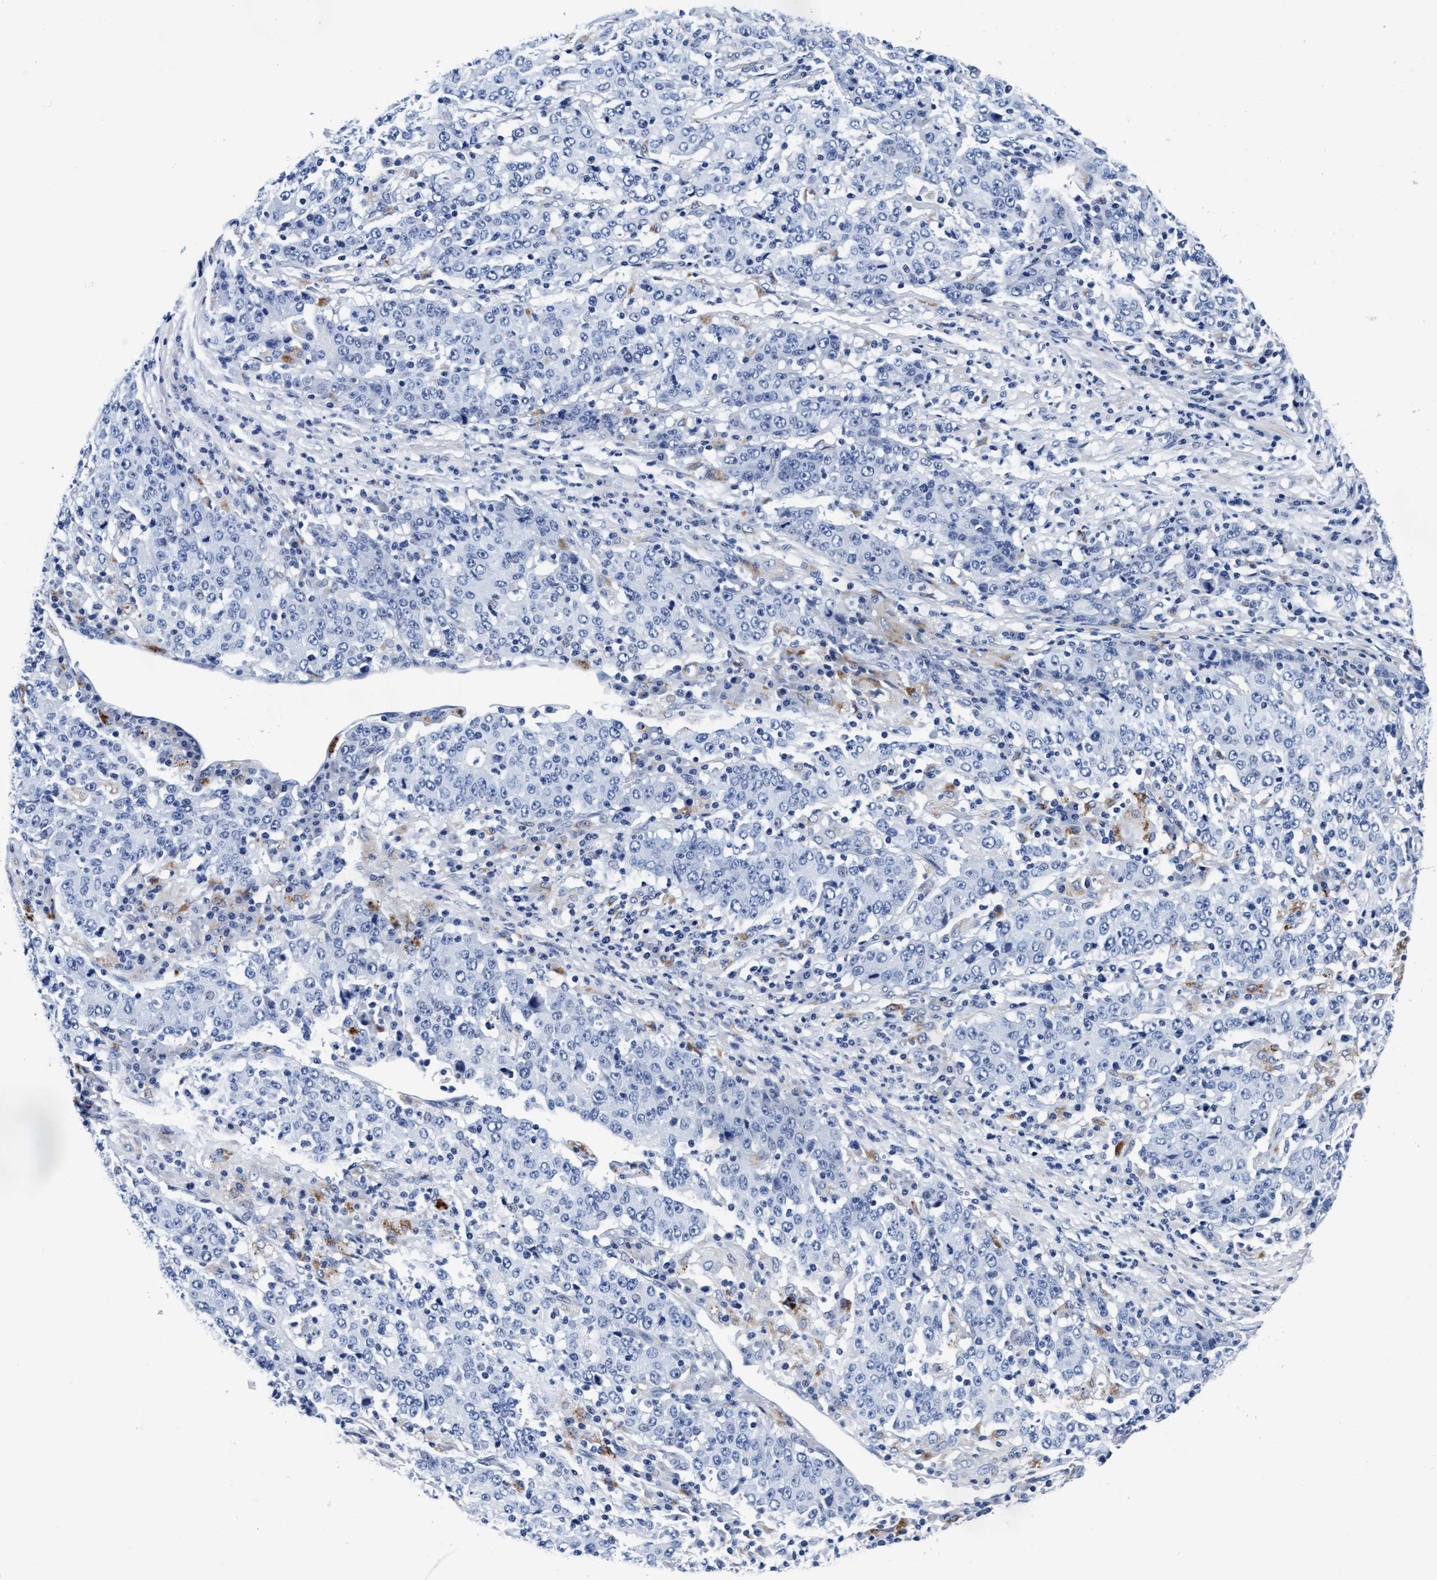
{"staining": {"intensity": "negative", "quantity": "none", "location": "none"}, "tissue": "stomach cancer", "cell_type": "Tumor cells", "image_type": "cancer", "snomed": [{"axis": "morphology", "description": "Adenocarcinoma, NOS"}, {"axis": "topography", "description": "Stomach"}], "caption": "Human stomach cancer (adenocarcinoma) stained for a protein using immunohistochemistry demonstrates no staining in tumor cells.", "gene": "ARSG", "patient": {"sex": "male", "age": 59}}